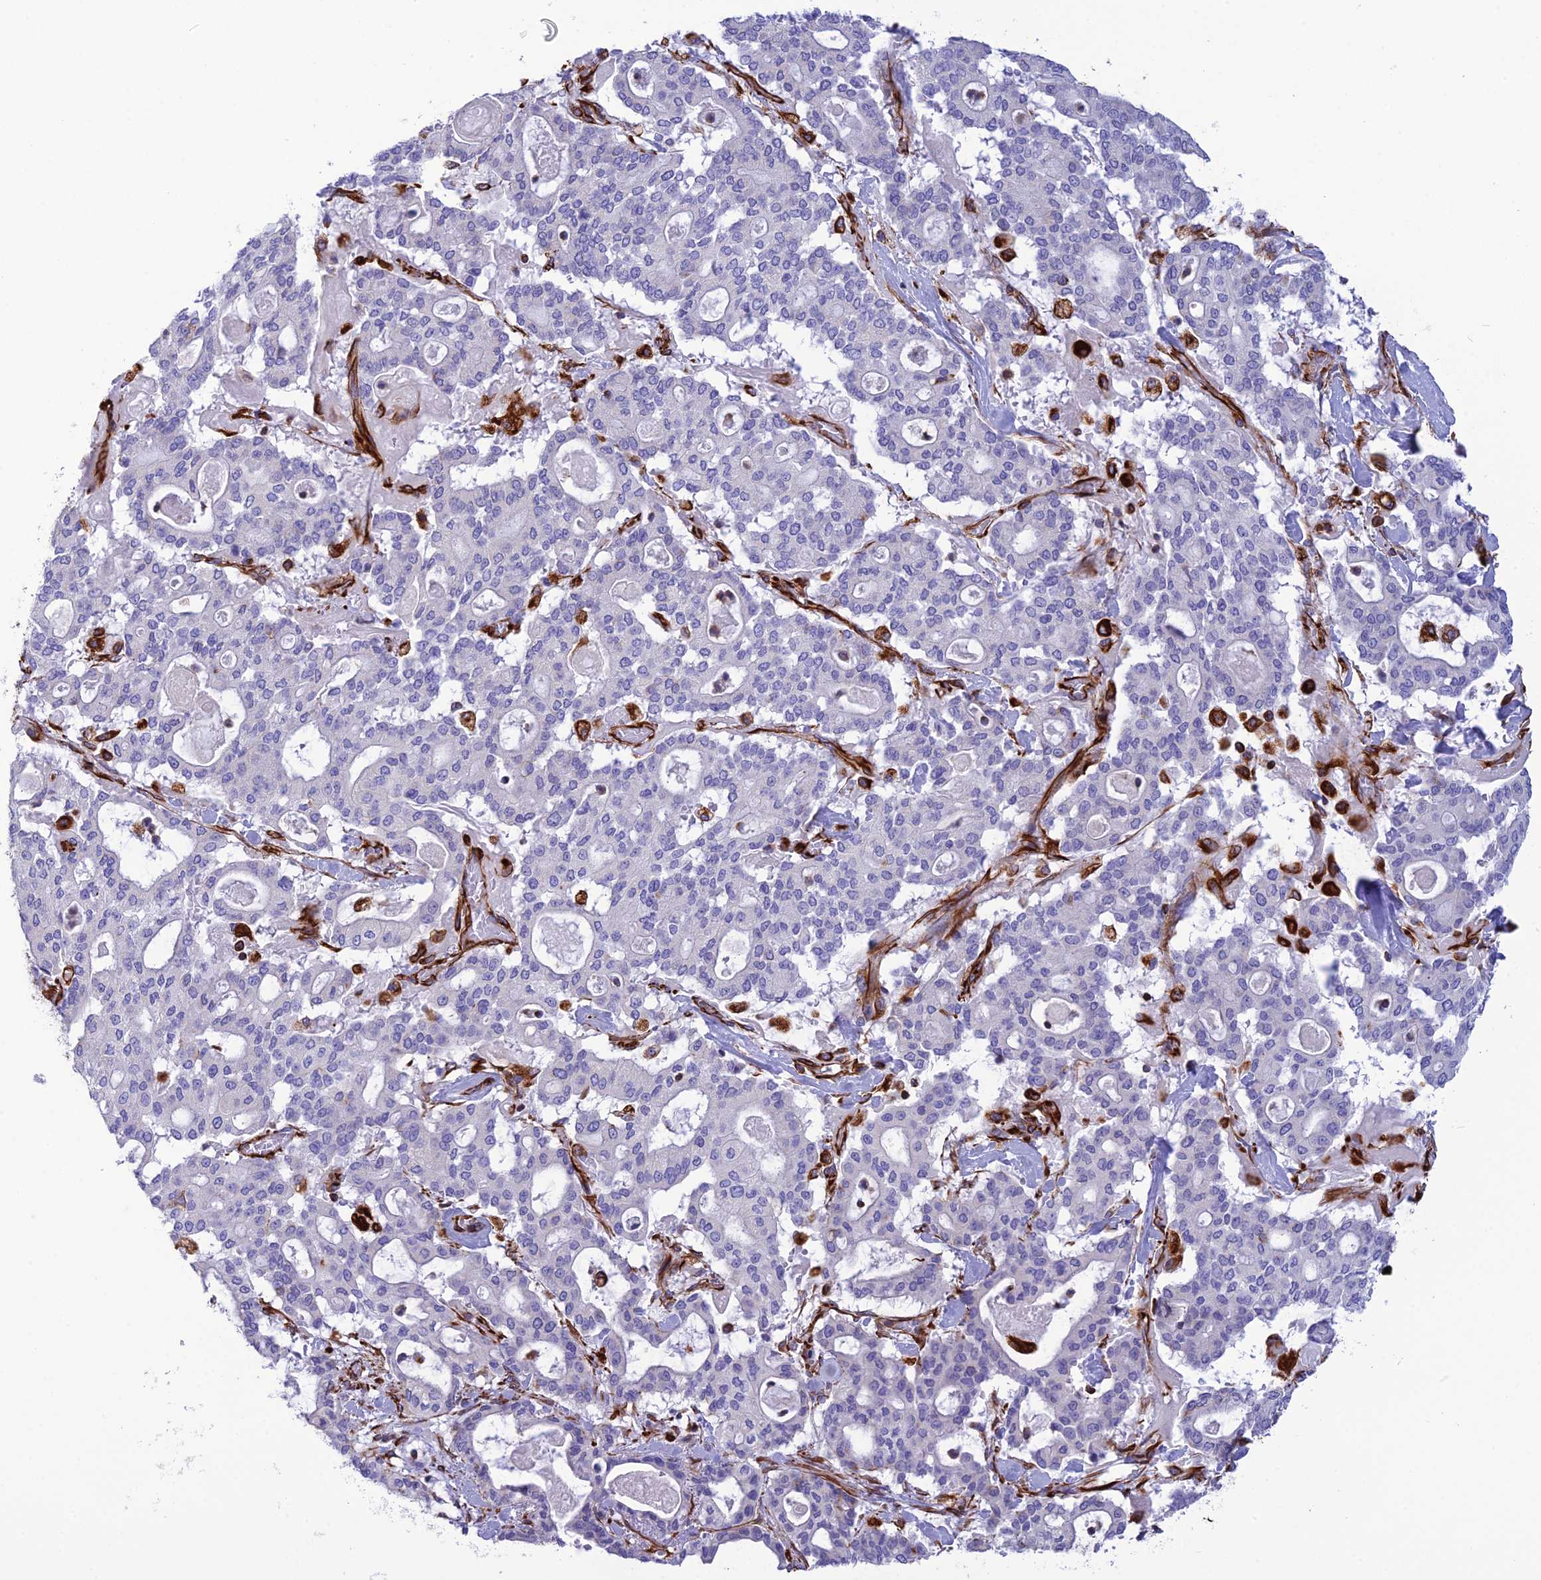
{"staining": {"intensity": "negative", "quantity": "none", "location": "none"}, "tissue": "pancreatic cancer", "cell_type": "Tumor cells", "image_type": "cancer", "snomed": [{"axis": "morphology", "description": "Adenocarcinoma, NOS"}, {"axis": "topography", "description": "Pancreas"}], "caption": "Micrograph shows no significant protein expression in tumor cells of adenocarcinoma (pancreatic).", "gene": "FBXL20", "patient": {"sex": "male", "age": 63}}